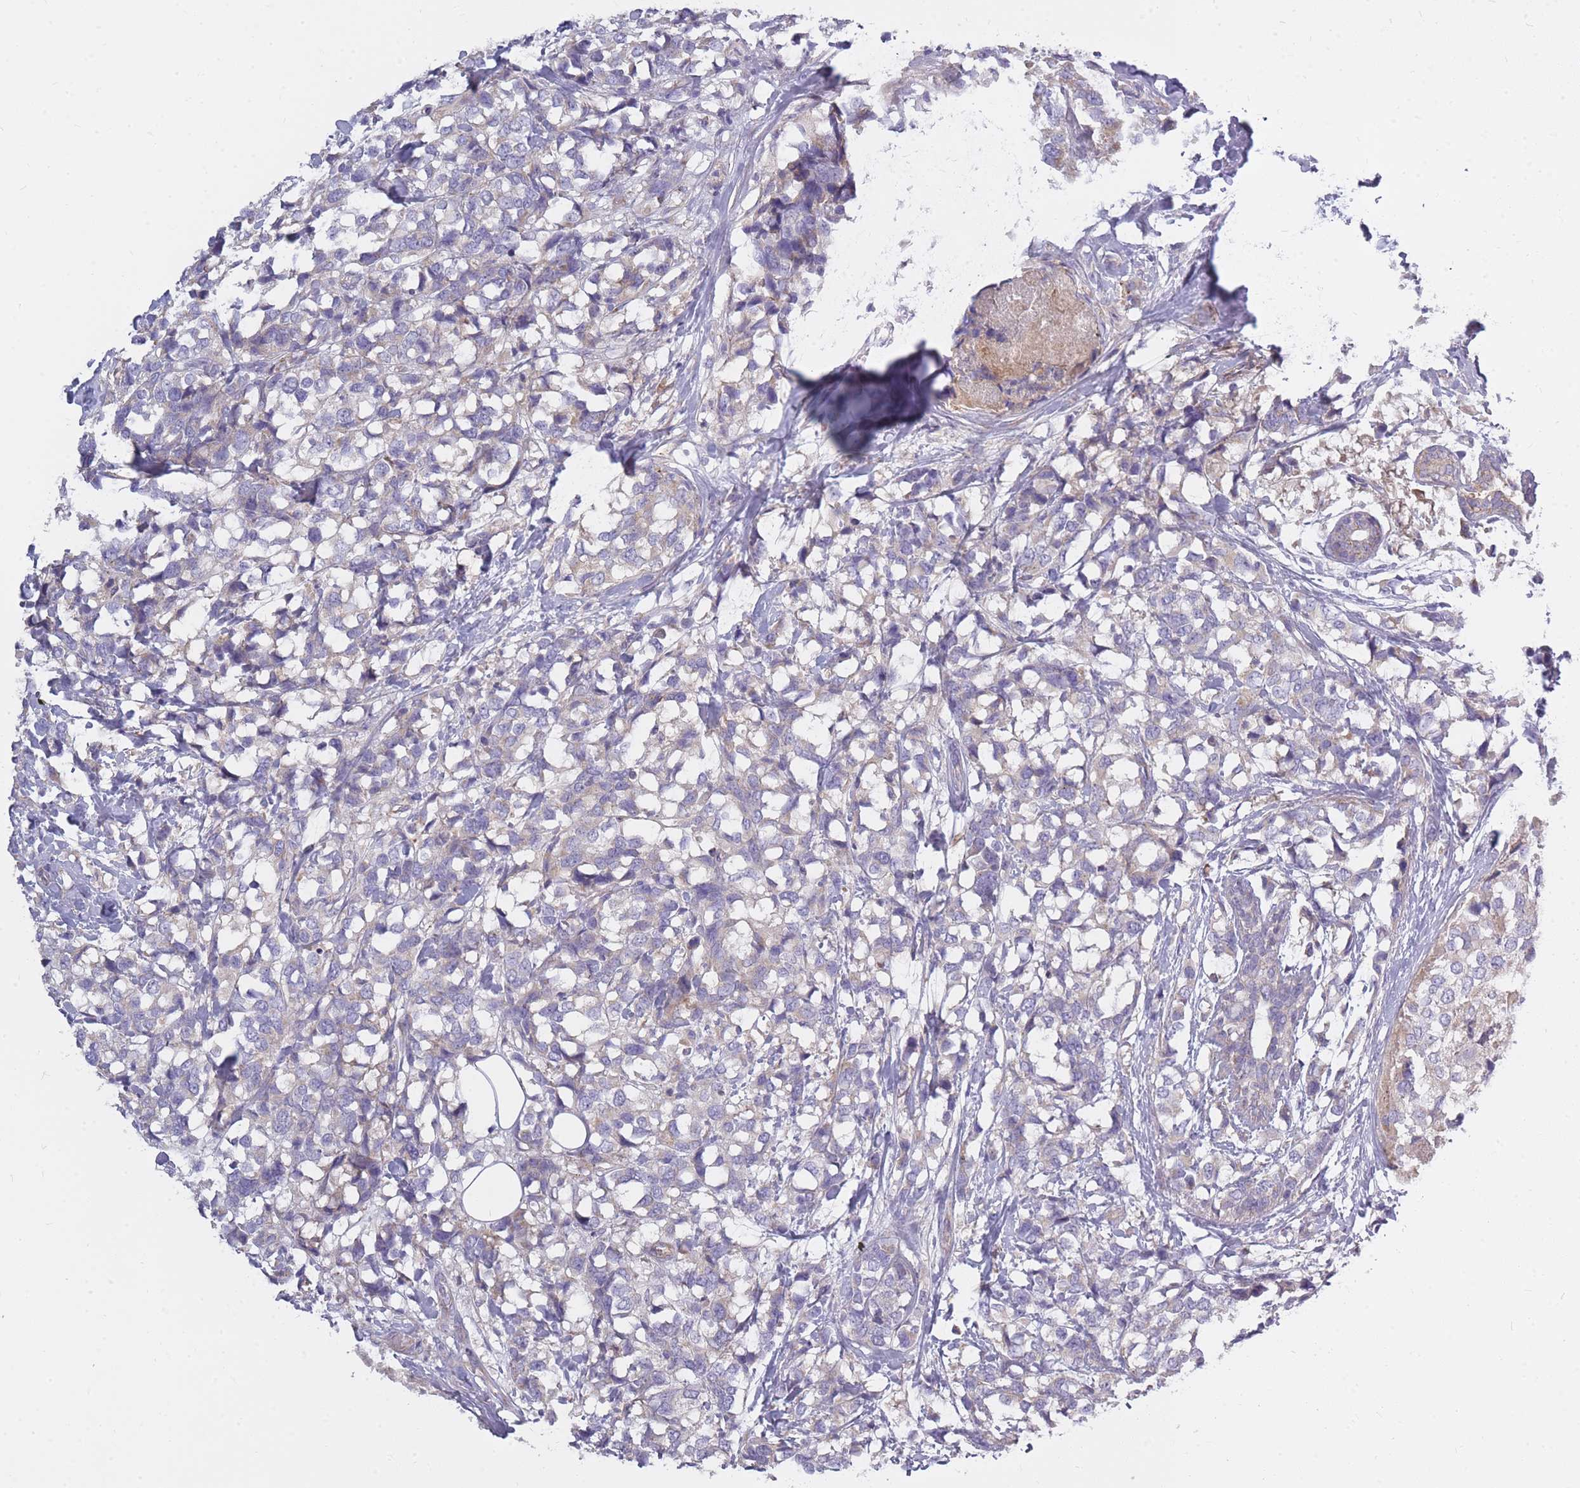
{"staining": {"intensity": "negative", "quantity": "none", "location": "none"}, "tissue": "breast cancer", "cell_type": "Tumor cells", "image_type": "cancer", "snomed": [{"axis": "morphology", "description": "Lobular carcinoma"}, {"axis": "topography", "description": "Breast"}], "caption": "A high-resolution photomicrograph shows IHC staining of breast lobular carcinoma, which exhibits no significant expression in tumor cells.", "gene": "ALKBH4", "patient": {"sex": "female", "age": 59}}